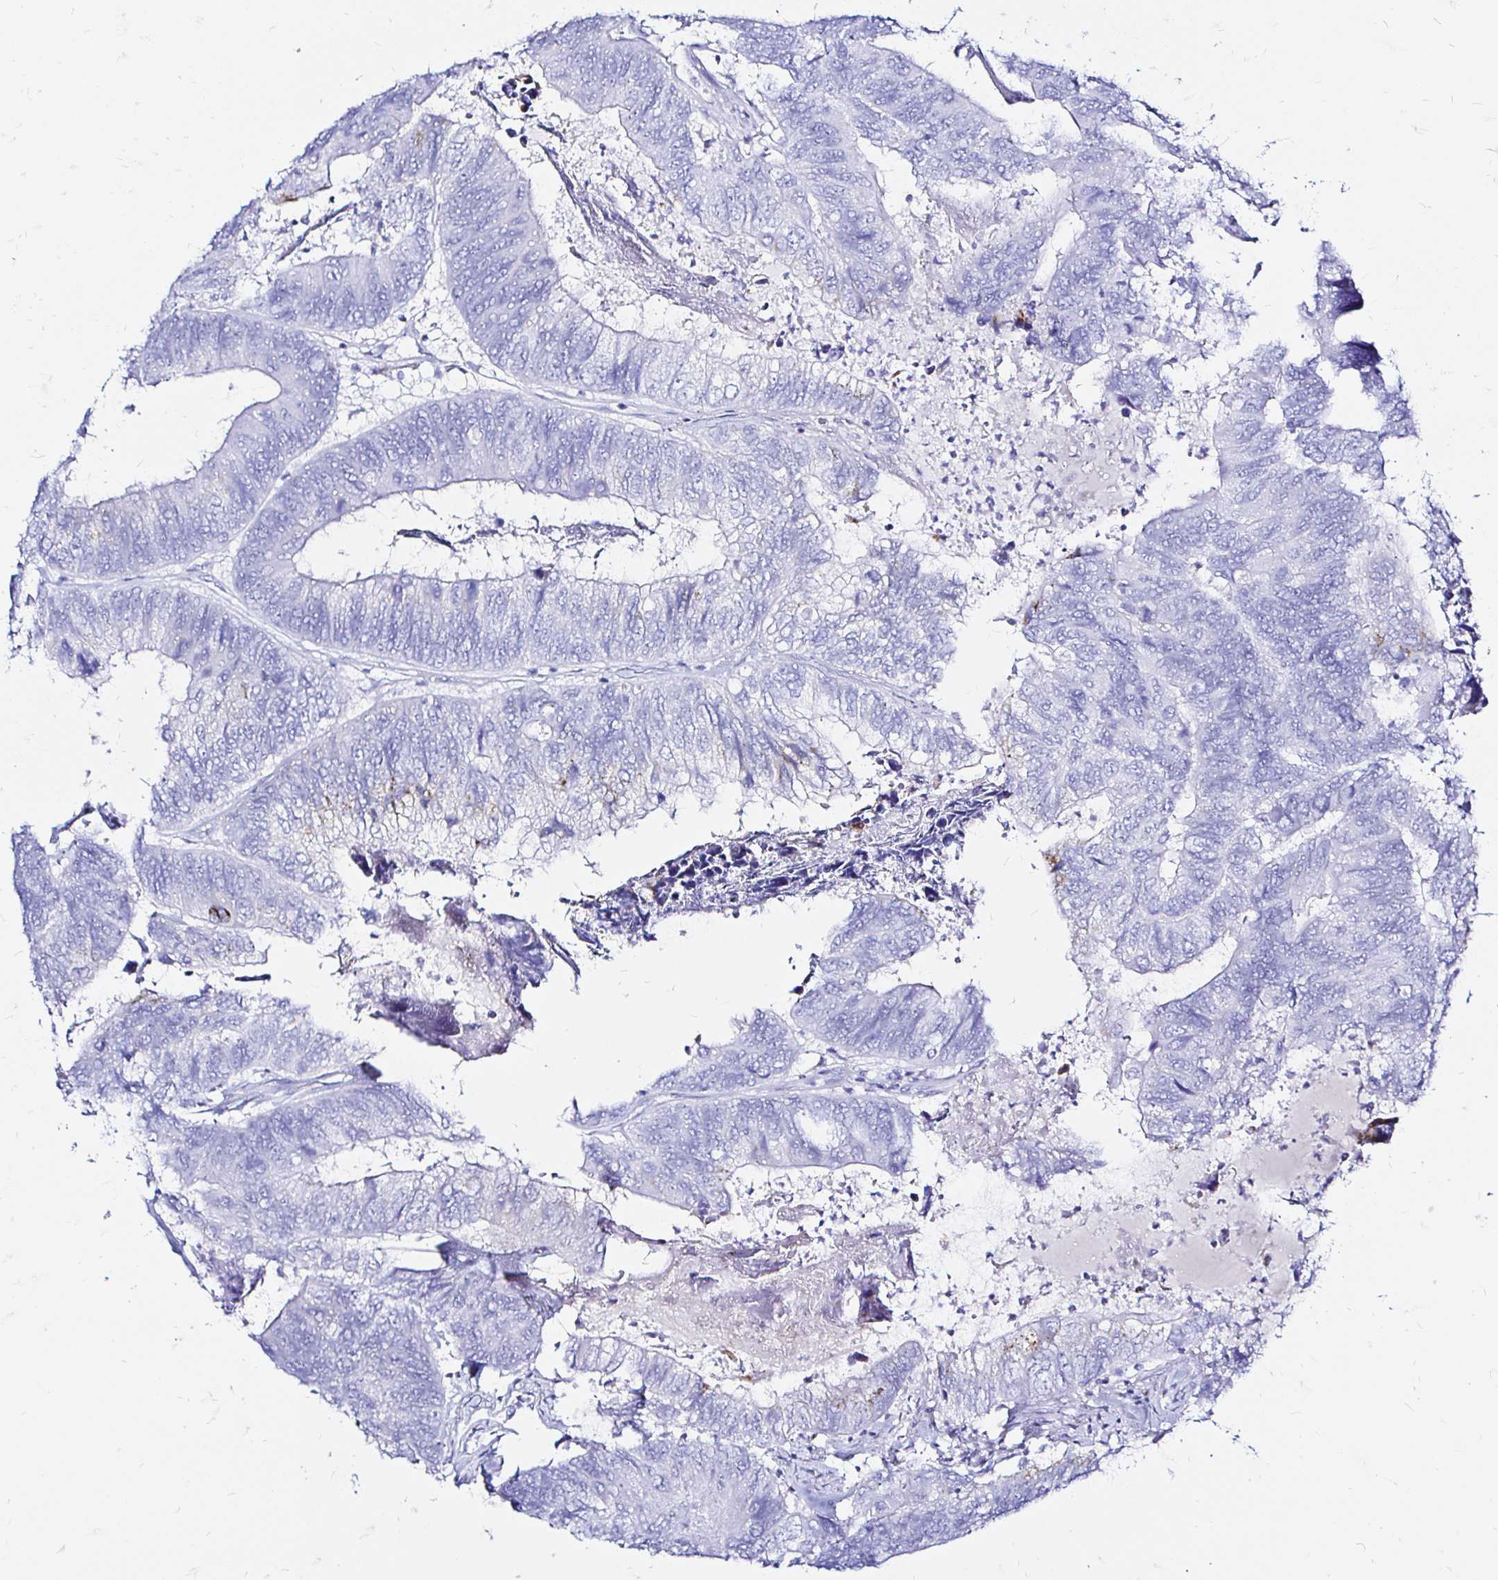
{"staining": {"intensity": "negative", "quantity": "none", "location": "none"}, "tissue": "colorectal cancer", "cell_type": "Tumor cells", "image_type": "cancer", "snomed": [{"axis": "morphology", "description": "Adenocarcinoma, NOS"}, {"axis": "topography", "description": "Colon"}], "caption": "Immunohistochemical staining of colorectal cancer (adenocarcinoma) demonstrates no significant staining in tumor cells.", "gene": "ZNF432", "patient": {"sex": "female", "age": 67}}